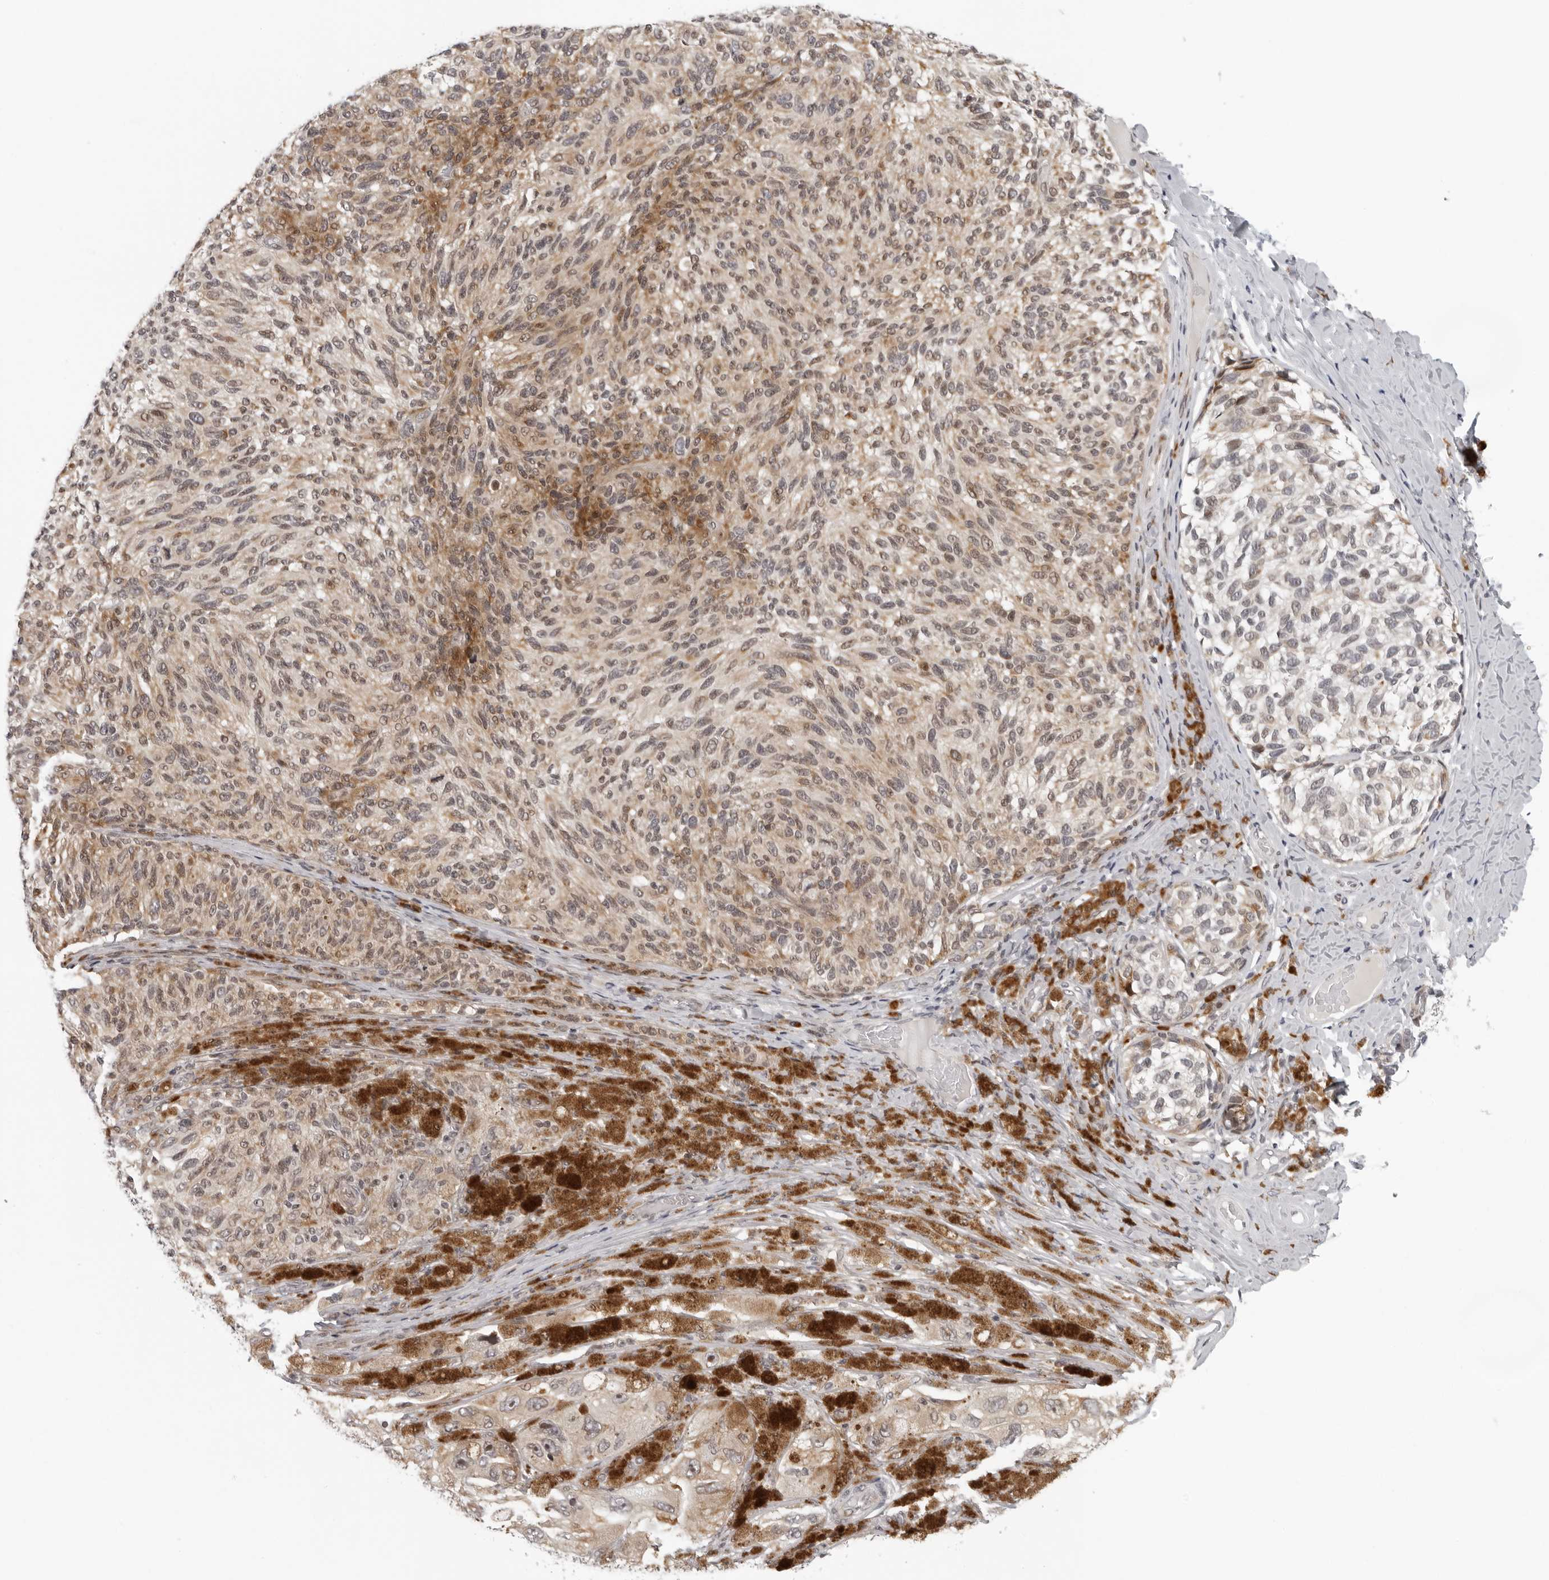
{"staining": {"intensity": "weak", "quantity": "25%-75%", "location": "cytoplasmic/membranous"}, "tissue": "melanoma", "cell_type": "Tumor cells", "image_type": "cancer", "snomed": [{"axis": "morphology", "description": "Malignant melanoma, NOS"}, {"axis": "topography", "description": "Skin"}], "caption": "Immunohistochemical staining of melanoma demonstrates low levels of weak cytoplasmic/membranous protein positivity in about 25%-75% of tumor cells.", "gene": "PIP4K2C", "patient": {"sex": "female", "age": 73}}